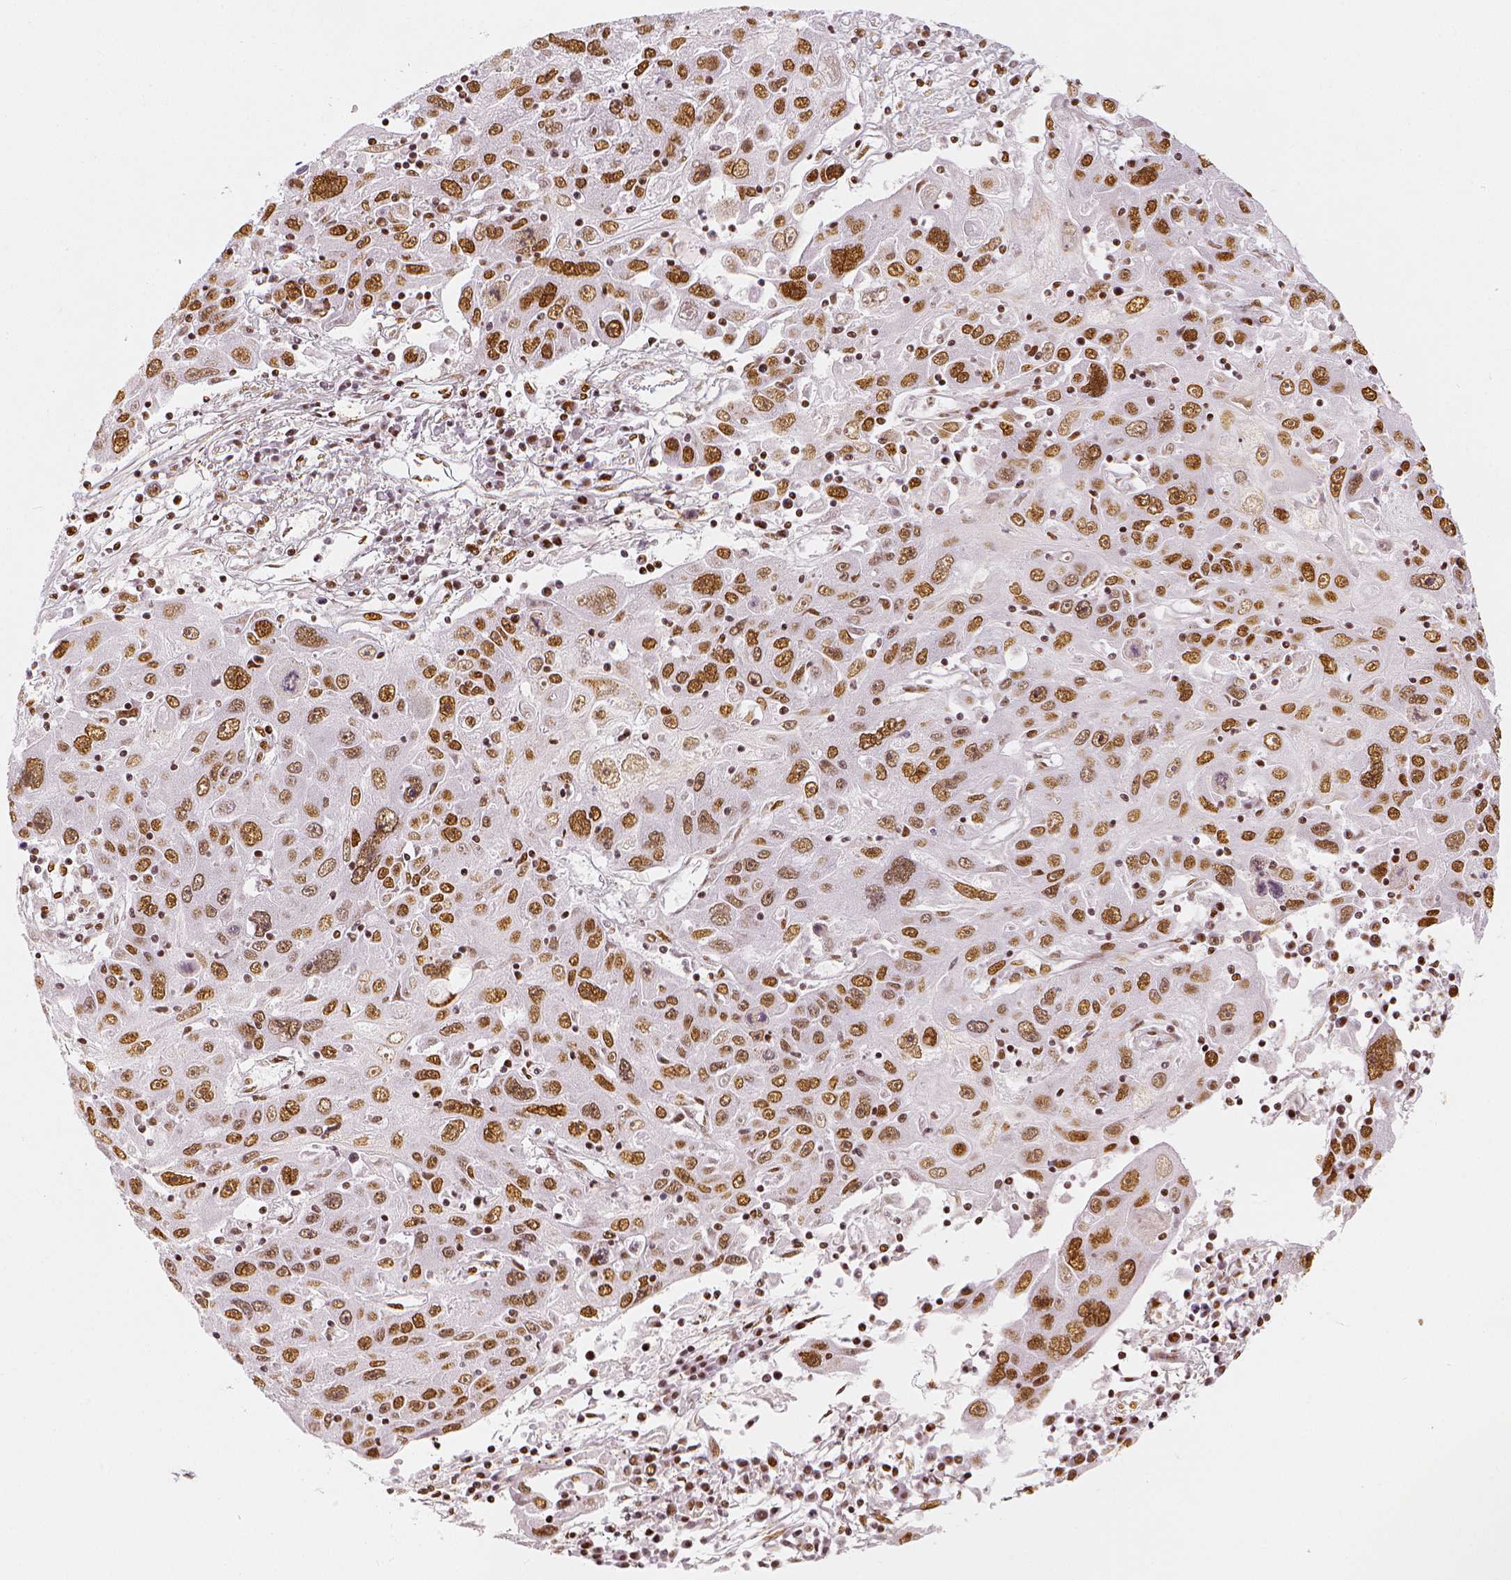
{"staining": {"intensity": "moderate", "quantity": ">75%", "location": "nuclear"}, "tissue": "stomach cancer", "cell_type": "Tumor cells", "image_type": "cancer", "snomed": [{"axis": "morphology", "description": "Adenocarcinoma, NOS"}, {"axis": "topography", "description": "Stomach"}], "caption": "Human stomach cancer (adenocarcinoma) stained with a brown dye reveals moderate nuclear positive staining in about >75% of tumor cells.", "gene": "KDM5B", "patient": {"sex": "male", "age": 56}}